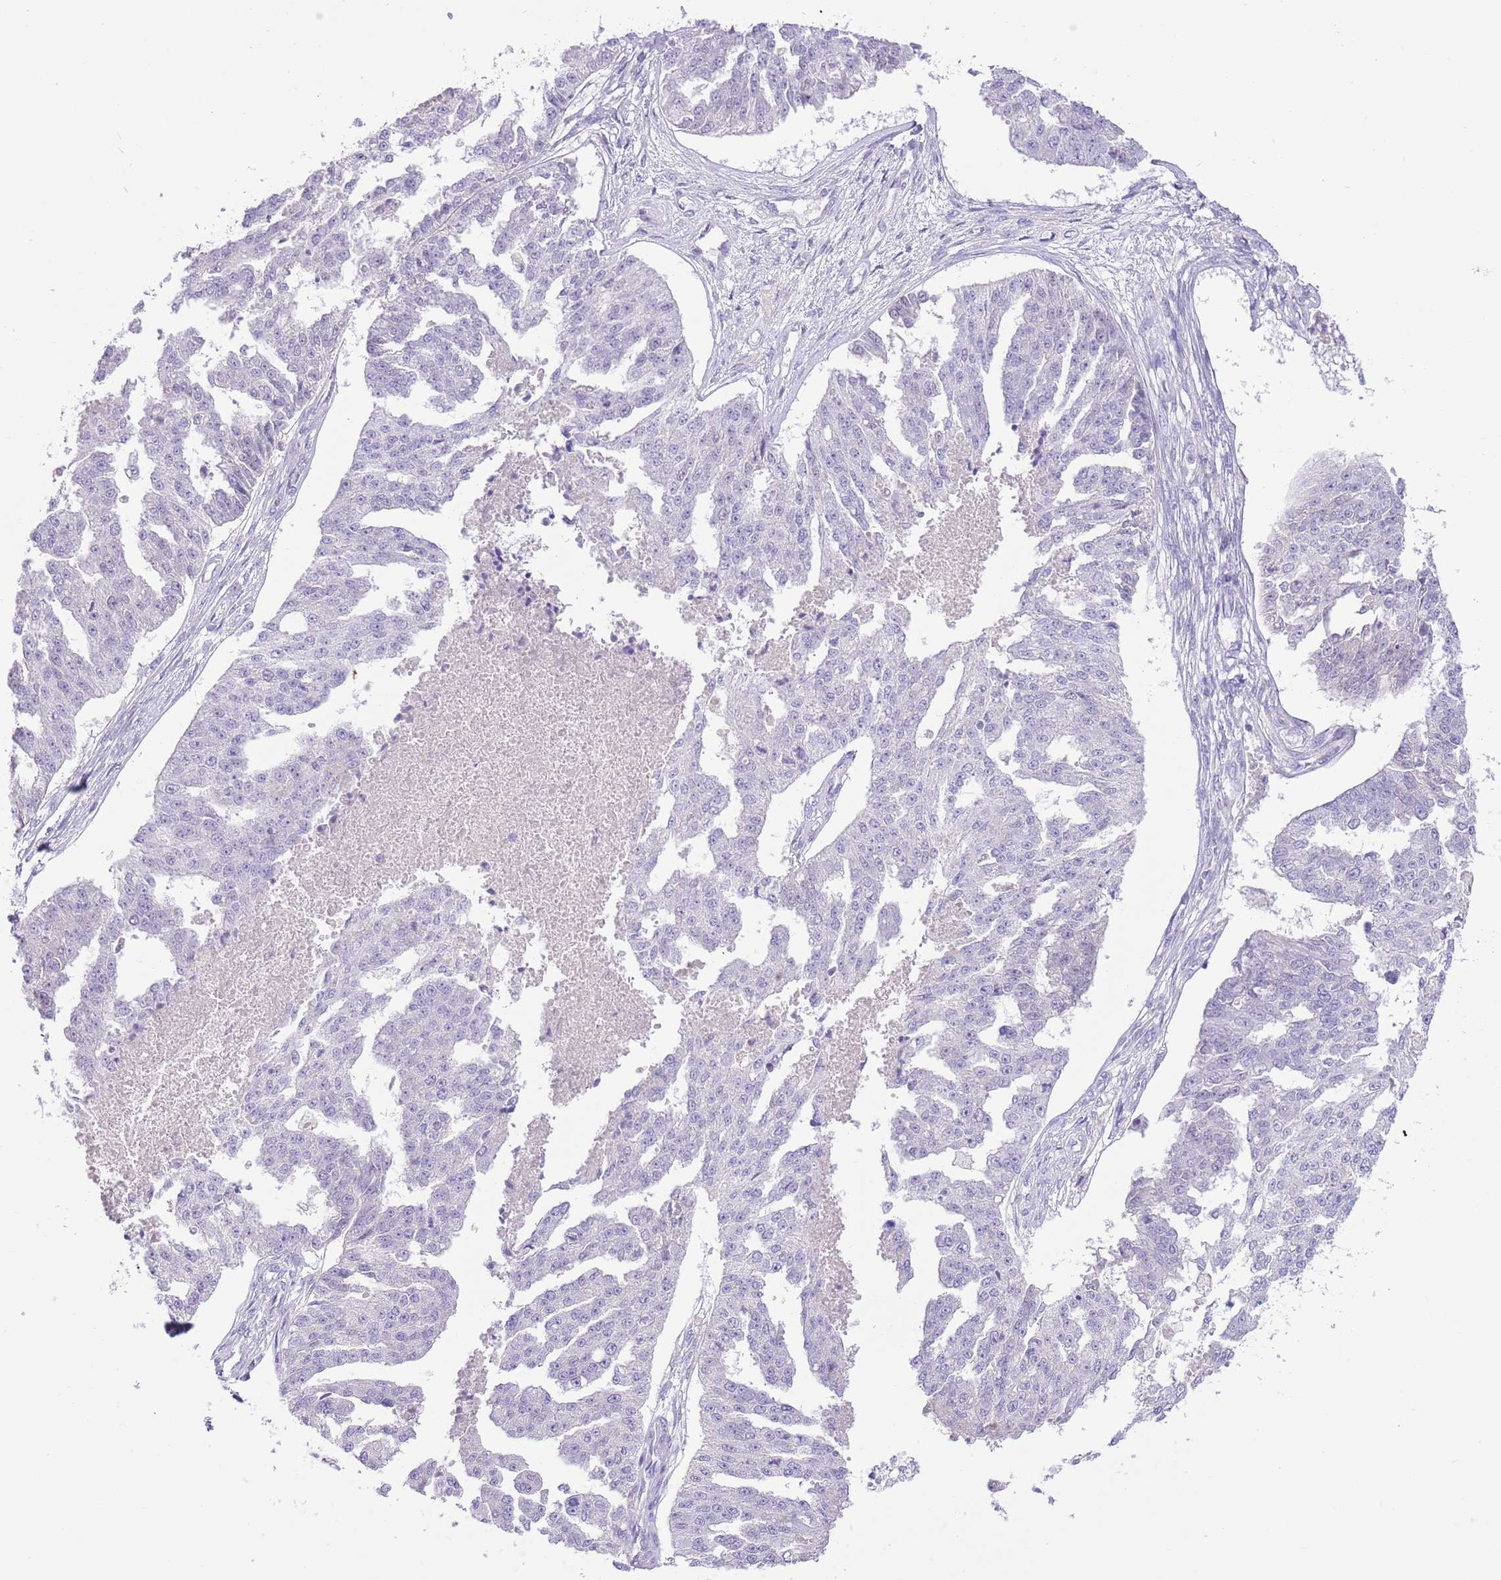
{"staining": {"intensity": "negative", "quantity": "none", "location": "none"}, "tissue": "ovarian cancer", "cell_type": "Tumor cells", "image_type": "cancer", "snomed": [{"axis": "morphology", "description": "Cystadenocarcinoma, serous, NOS"}, {"axis": "topography", "description": "Ovary"}], "caption": "IHC micrograph of human ovarian serous cystadenocarcinoma stained for a protein (brown), which shows no positivity in tumor cells.", "gene": "OR4Q3", "patient": {"sex": "female", "age": 58}}